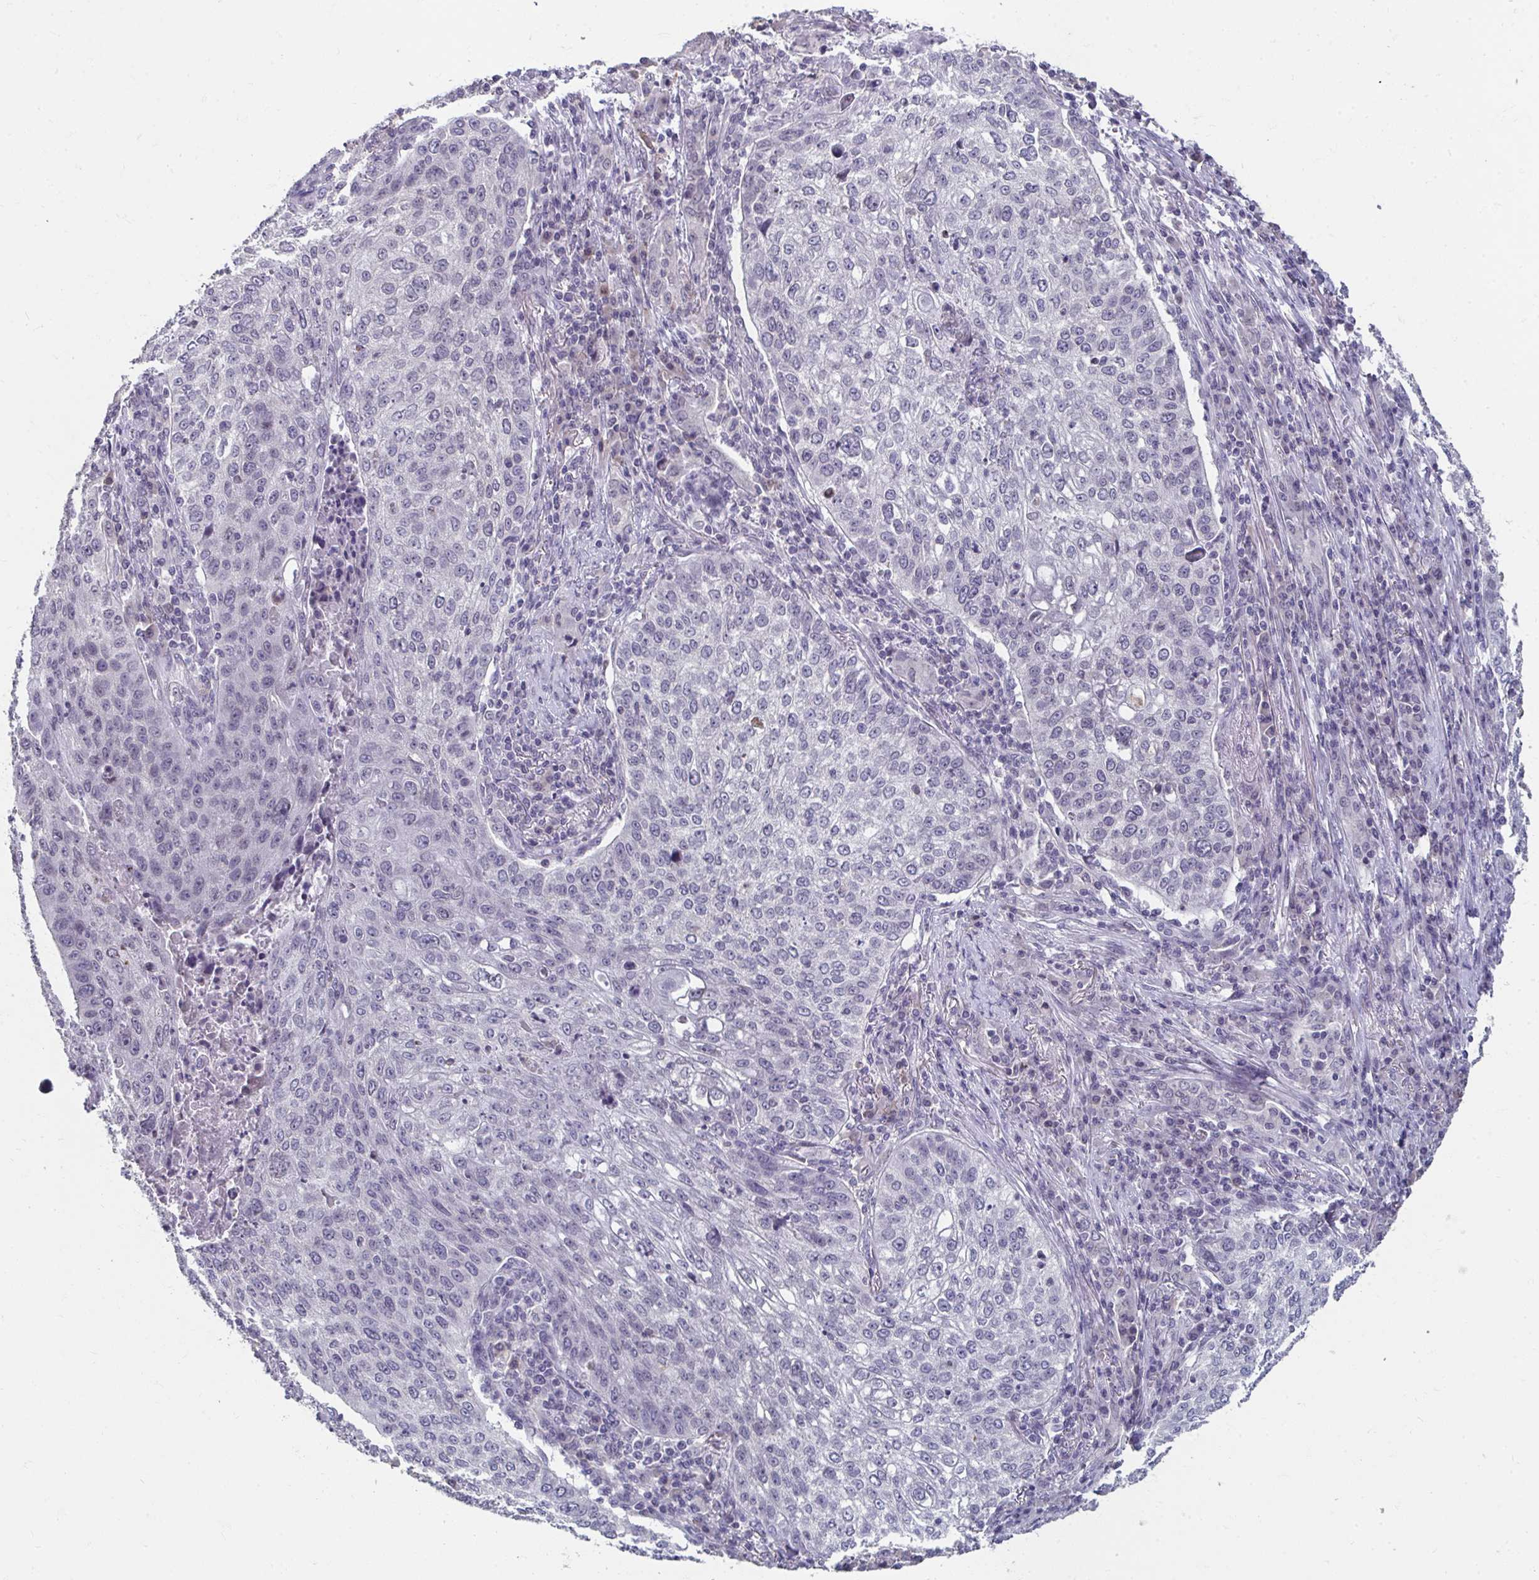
{"staining": {"intensity": "negative", "quantity": "none", "location": "none"}, "tissue": "lung cancer", "cell_type": "Tumor cells", "image_type": "cancer", "snomed": [{"axis": "morphology", "description": "Squamous cell carcinoma, NOS"}, {"axis": "topography", "description": "Lung"}], "caption": "Tumor cells show no significant protein positivity in lung cancer (squamous cell carcinoma).", "gene": "NUP133", "patient": {"sex": "male", "age": 63}}